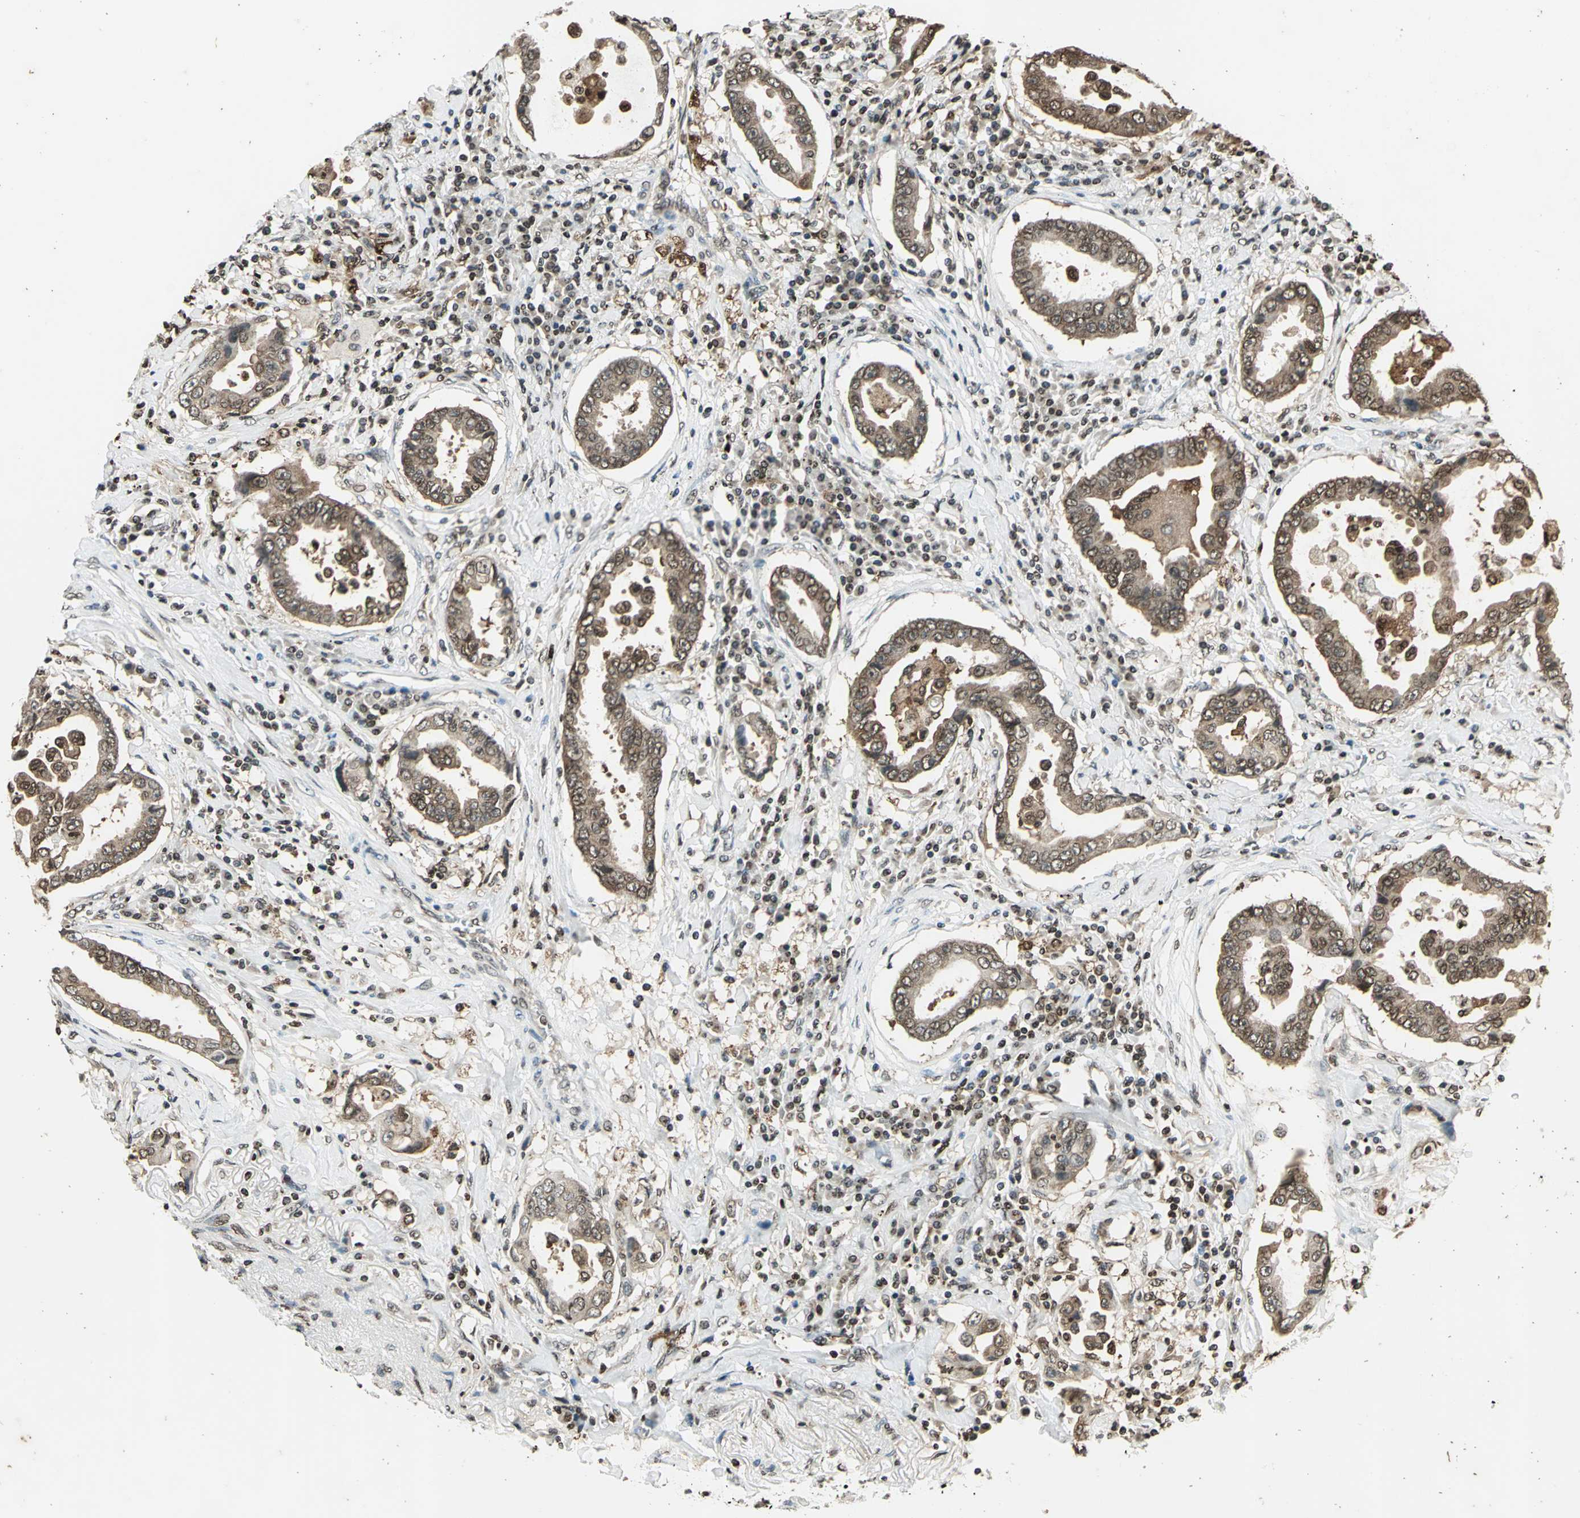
{"staining": {"intensity": "moderate", "quantity": ">75%", "location": "cytoplasmic/membranous,nuclear"}, "tissue": "lung cancer", "cell_type": "Tumor cells", "image_type": "cancer", "snomed": [{"axis": "morphology", "description": "Normal tissue, NOS"}, {"axis": "morphology", "description": "Inflammation, NOS"}, {"axis": "morphology", "description": "Adenocarcinoma, NOS"}, {"axis": "topography", "description": "Lung"}], "caption": "Immunohistochemistry (DAB (3,3'-diaminobenzidine)) staining of human lung cancer demonstrates moderate cytoplasmic/membranous and nuclear protein expression in about >75% of tumor cells.", "gene": "LGALS3", "patient": {"sex": "female", "age": 64}}